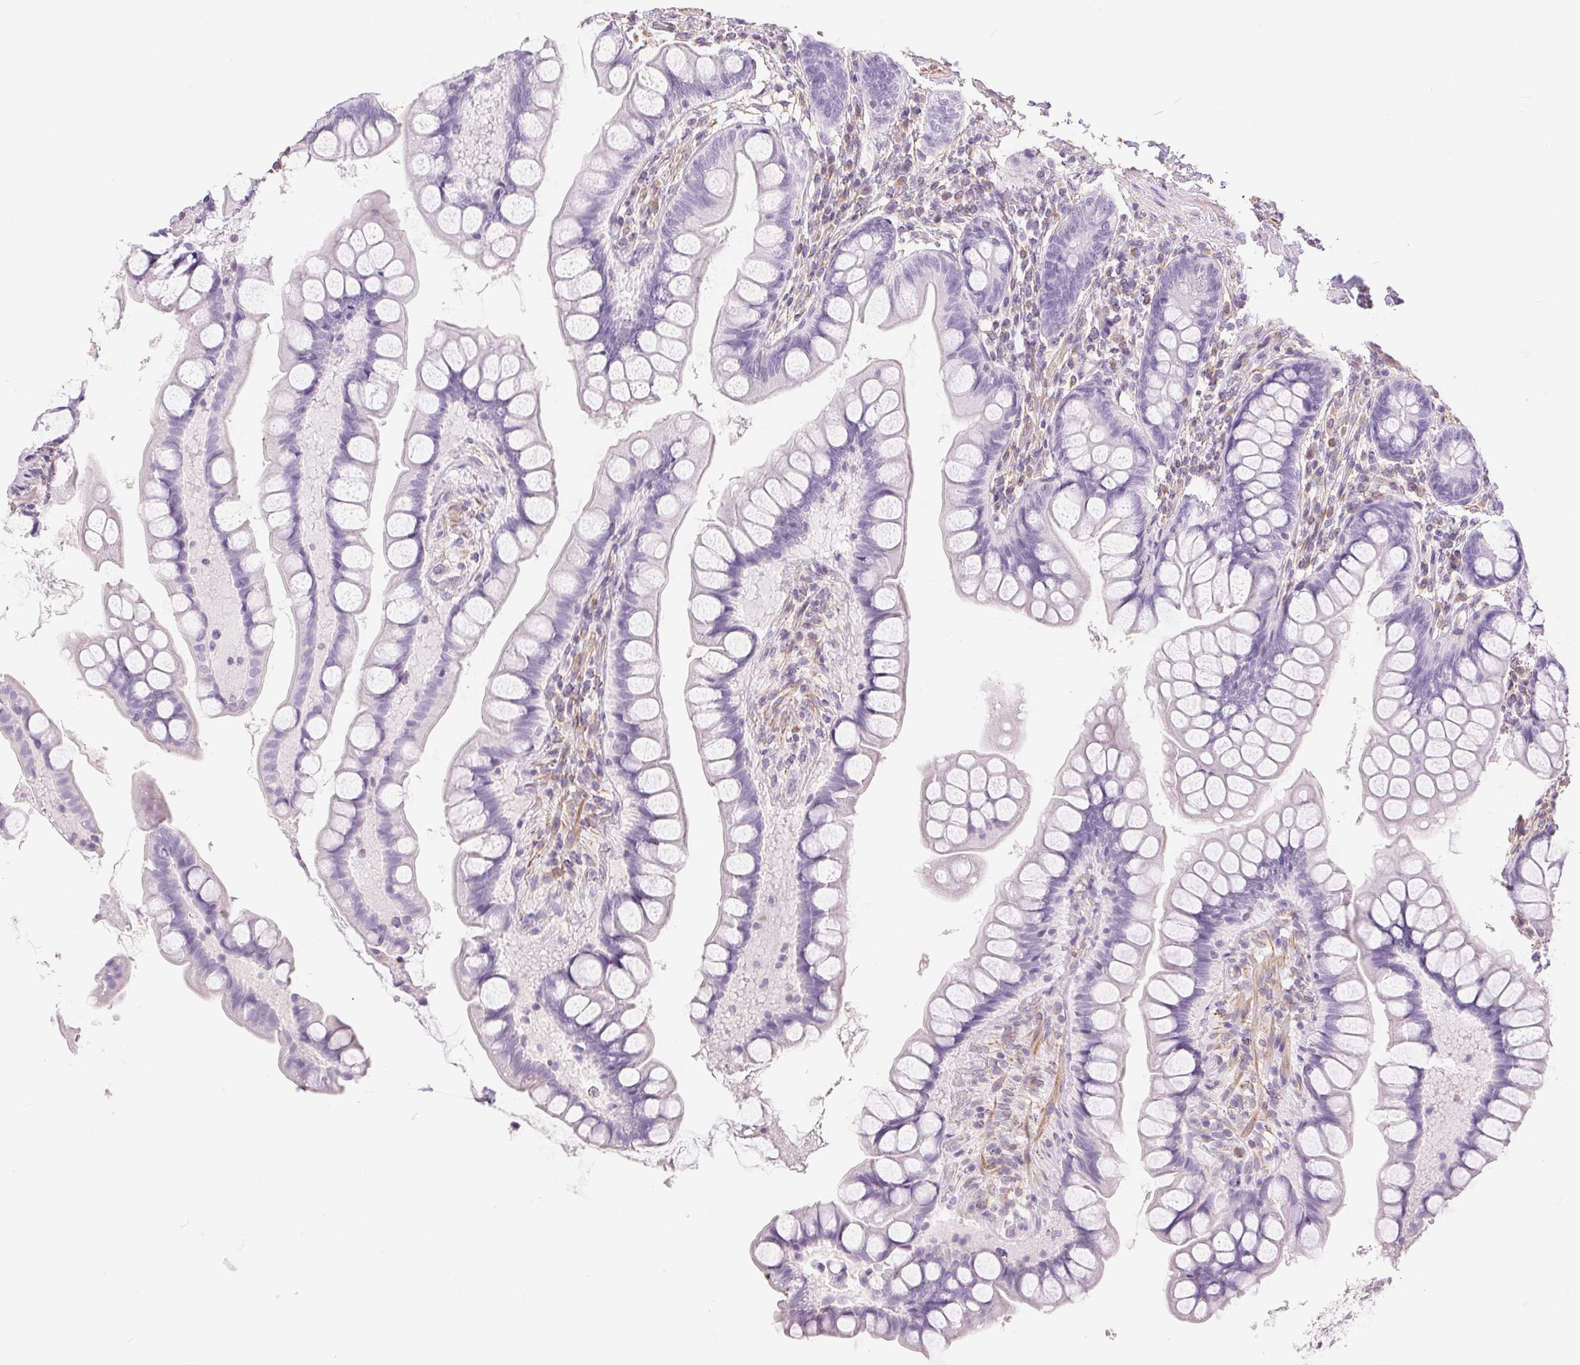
{"staining": {"intensity": "negative", "quantity": "none", "location": "none"}, "tissue": "small intestine", "cell_type": "Glandular cells", "image_type": "normal", "snomed": [{"axis": "morphology", "description": "Normal tissue, NOS"}, {"axis": "topography", "description": "Small intestine"}], "caption": "An image of human small intestine is negative for staining in glandular cells. Nuclei are stained in blue.", "gene": "GFAP", "patient": {"sex": "male", "age": 70}}